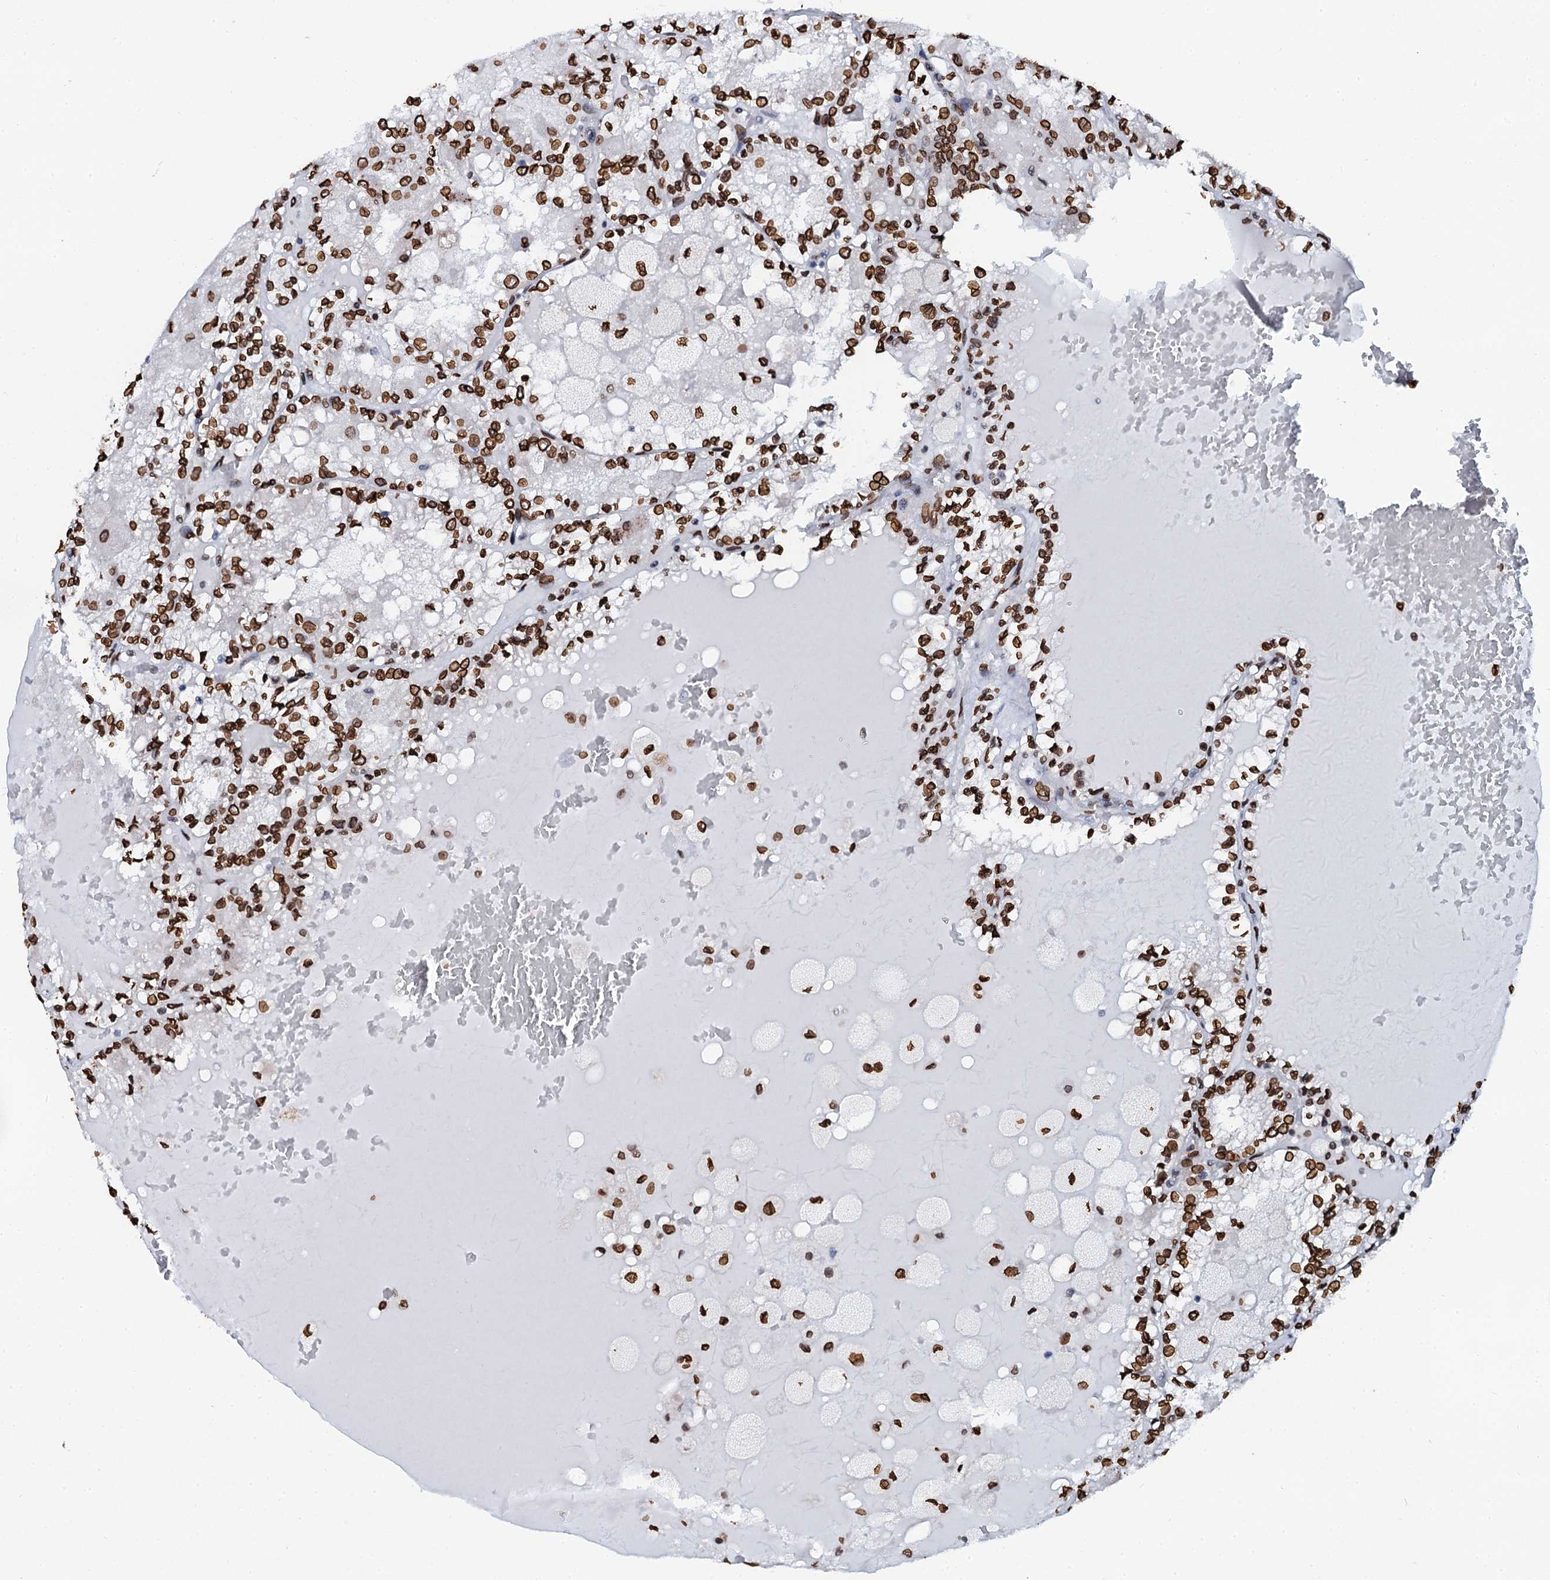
{"staining": {"intensity": "strong", "quantity": ">75%", "location": "nuclear"}, "tissue": "renal cancer", "cell_type": "Tumor cells", "image_type": "cancer", "snomed": [{"axis": "morphology", "description": "Adenocarcinoma, NOS"}, {"axis": "topography", "description": "Kidney"}], "caption": "Protein positivity by immunohistochemistry shows strong nuclear expression in approximately >75% of tumor cells in renal cancer (adenocarcinoma). (IHC, brightfield microscopy, high magnification).", "gene": "KATNAL2", "patient": {"sex": "female", "age": 56}}